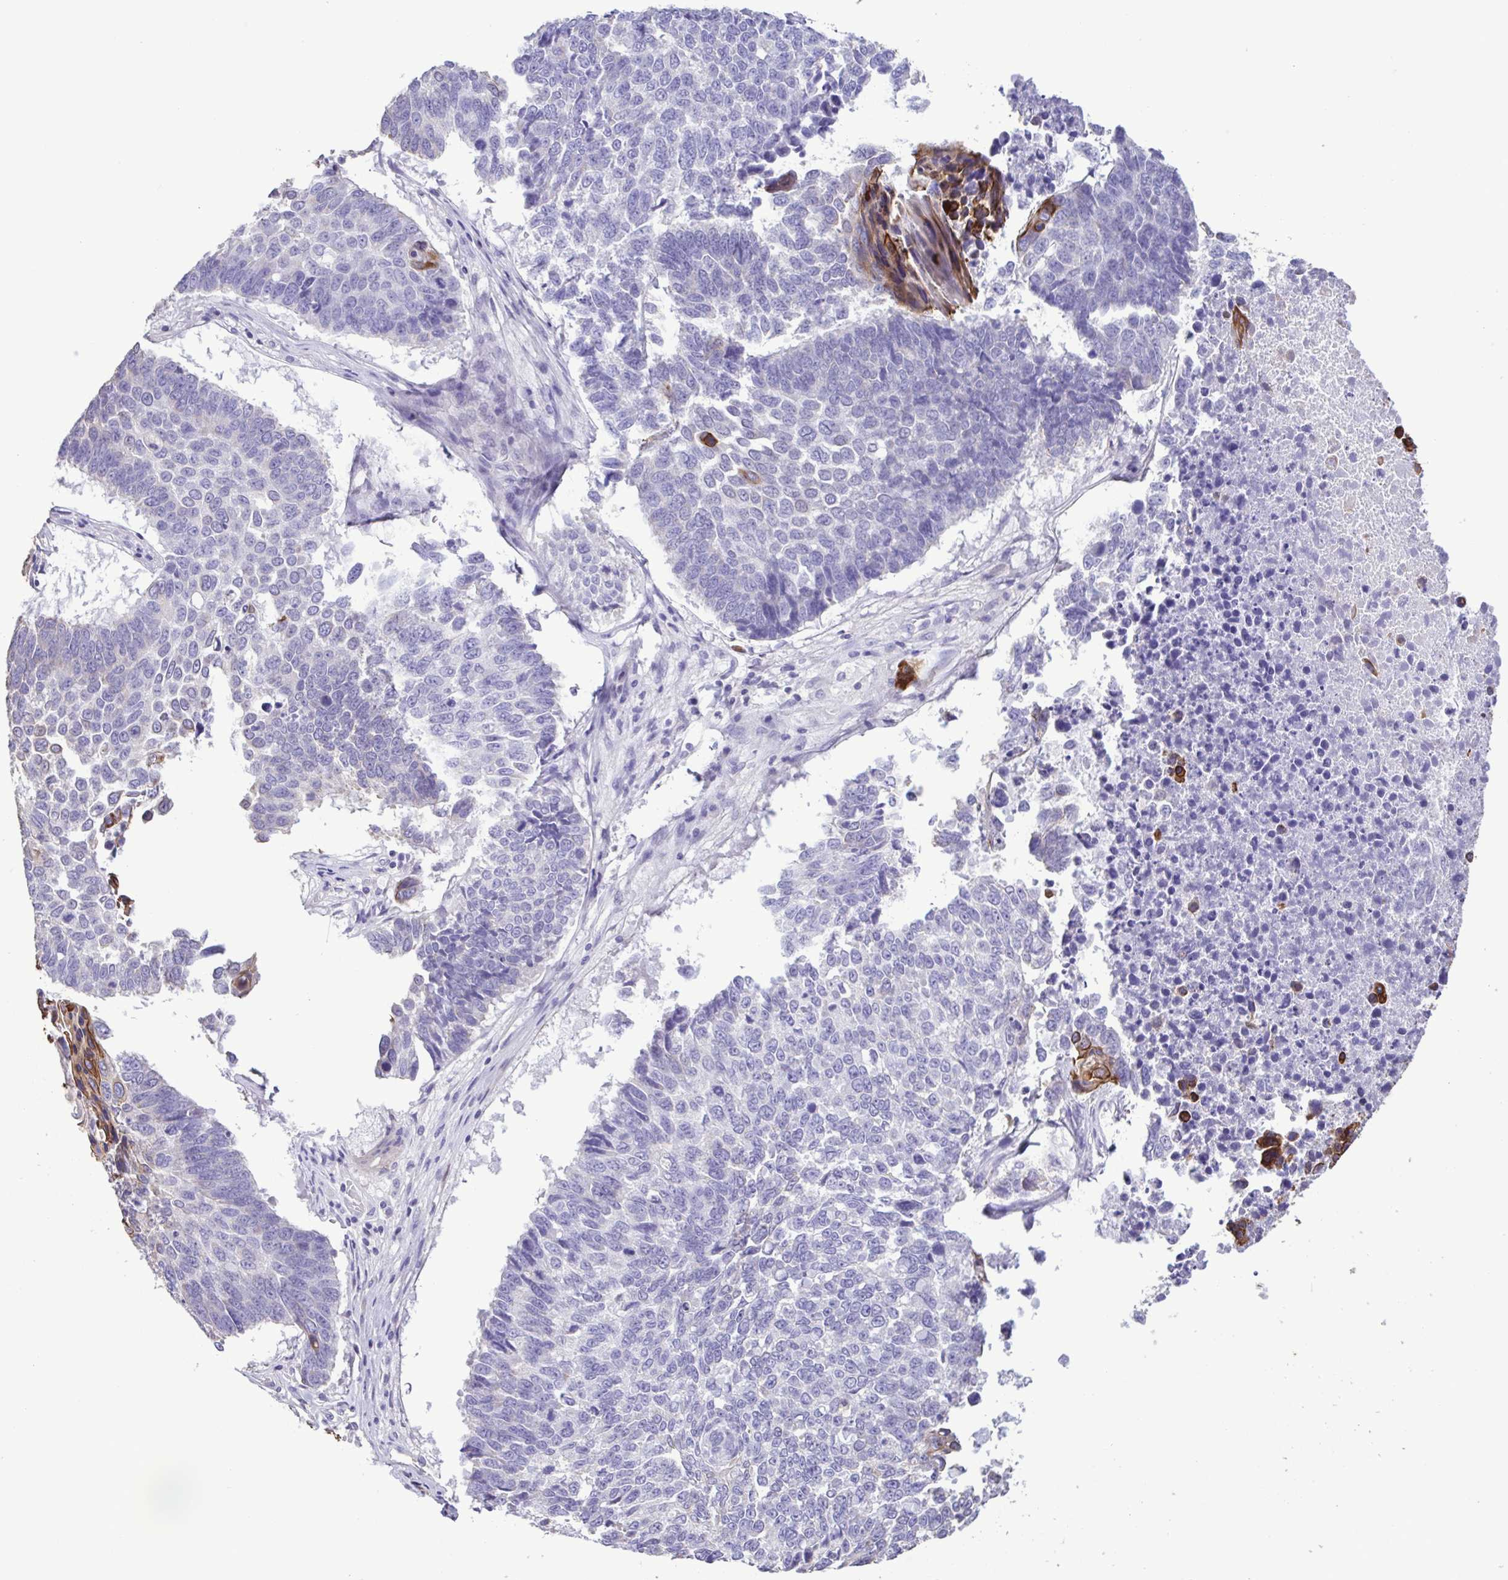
{"staining": {"intensity": "strong", "quantity": "<25%", "location": "cytoplasmic/membranous"}, "tissue": "lung cancer", "cell_type": "Tumor cells", "image_type": "cancer", "snomed": [{"axis": "morphology", "description": "Squamous cell carcinoma, NOS"}, {"axis": "topography", "description": "Lung"}], "caption": "Squamous cell carcinoma (lung) stained with a brown dye exhibits strong cytoplasmic/membranous positive staining in approximately <25% of tumor cells.", "gene": "PLA2G4E", "patient": {"sex": "male", "age": 73}}